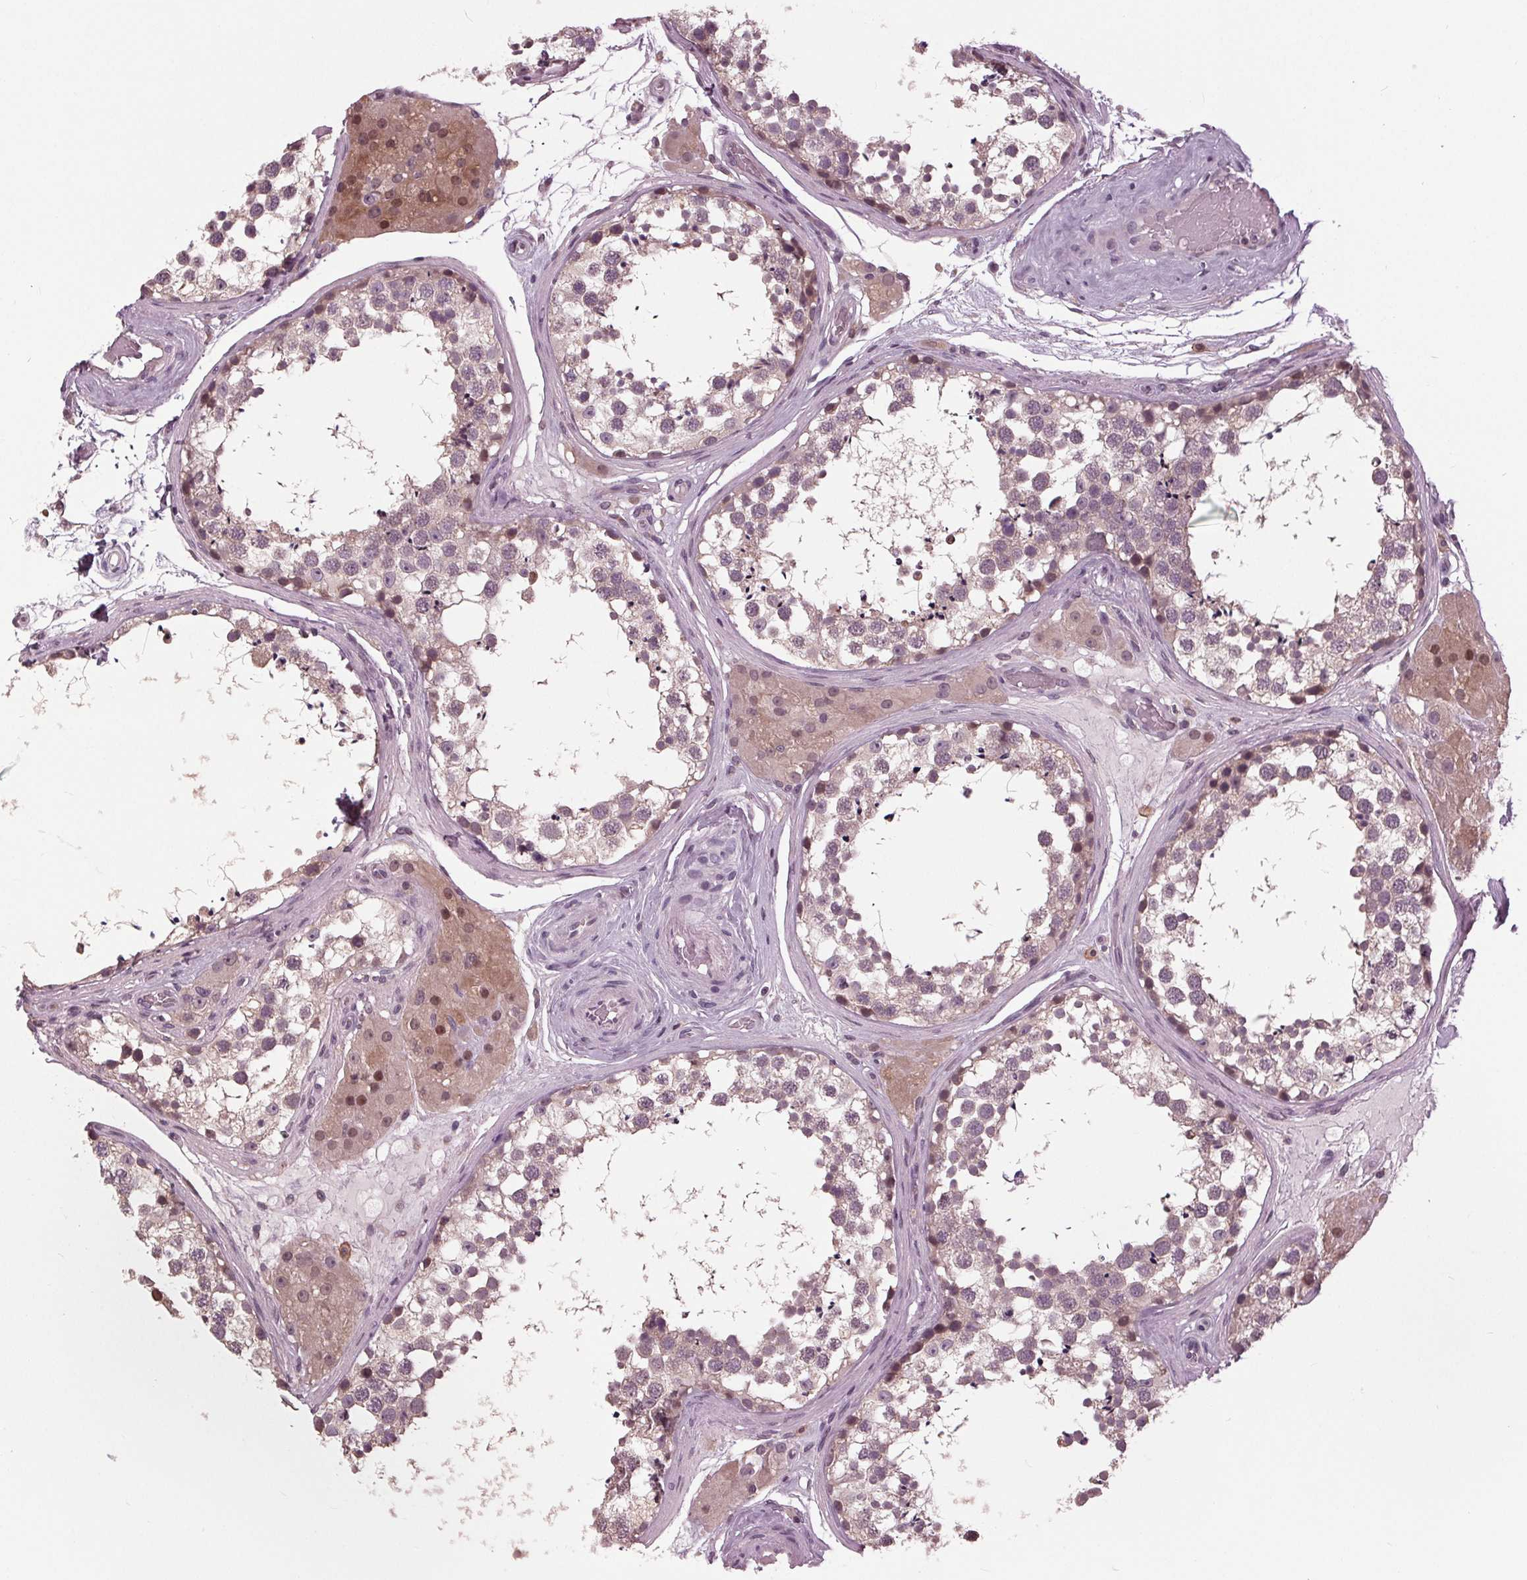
{"staining": {"intensity": "negative", "quantity": "none", "location": "none"}, "tissue": "testis", "cell_type": "Cells in seminiferous ducts", "image_type": "normal", "snomed": [{"axis": "morphology", "description": "Normal tissue, NOS"}, {"axis": "morphology", "description": "Seminoma, NOS"}, {"axis": "topography", "description": "Testis"}], "caption": "Image shows no significant protein expression in cells in seminiferous ducts of benign testis.", "gene": "SIGLEC6", "patient": {"sex": "male", "age": 65}}